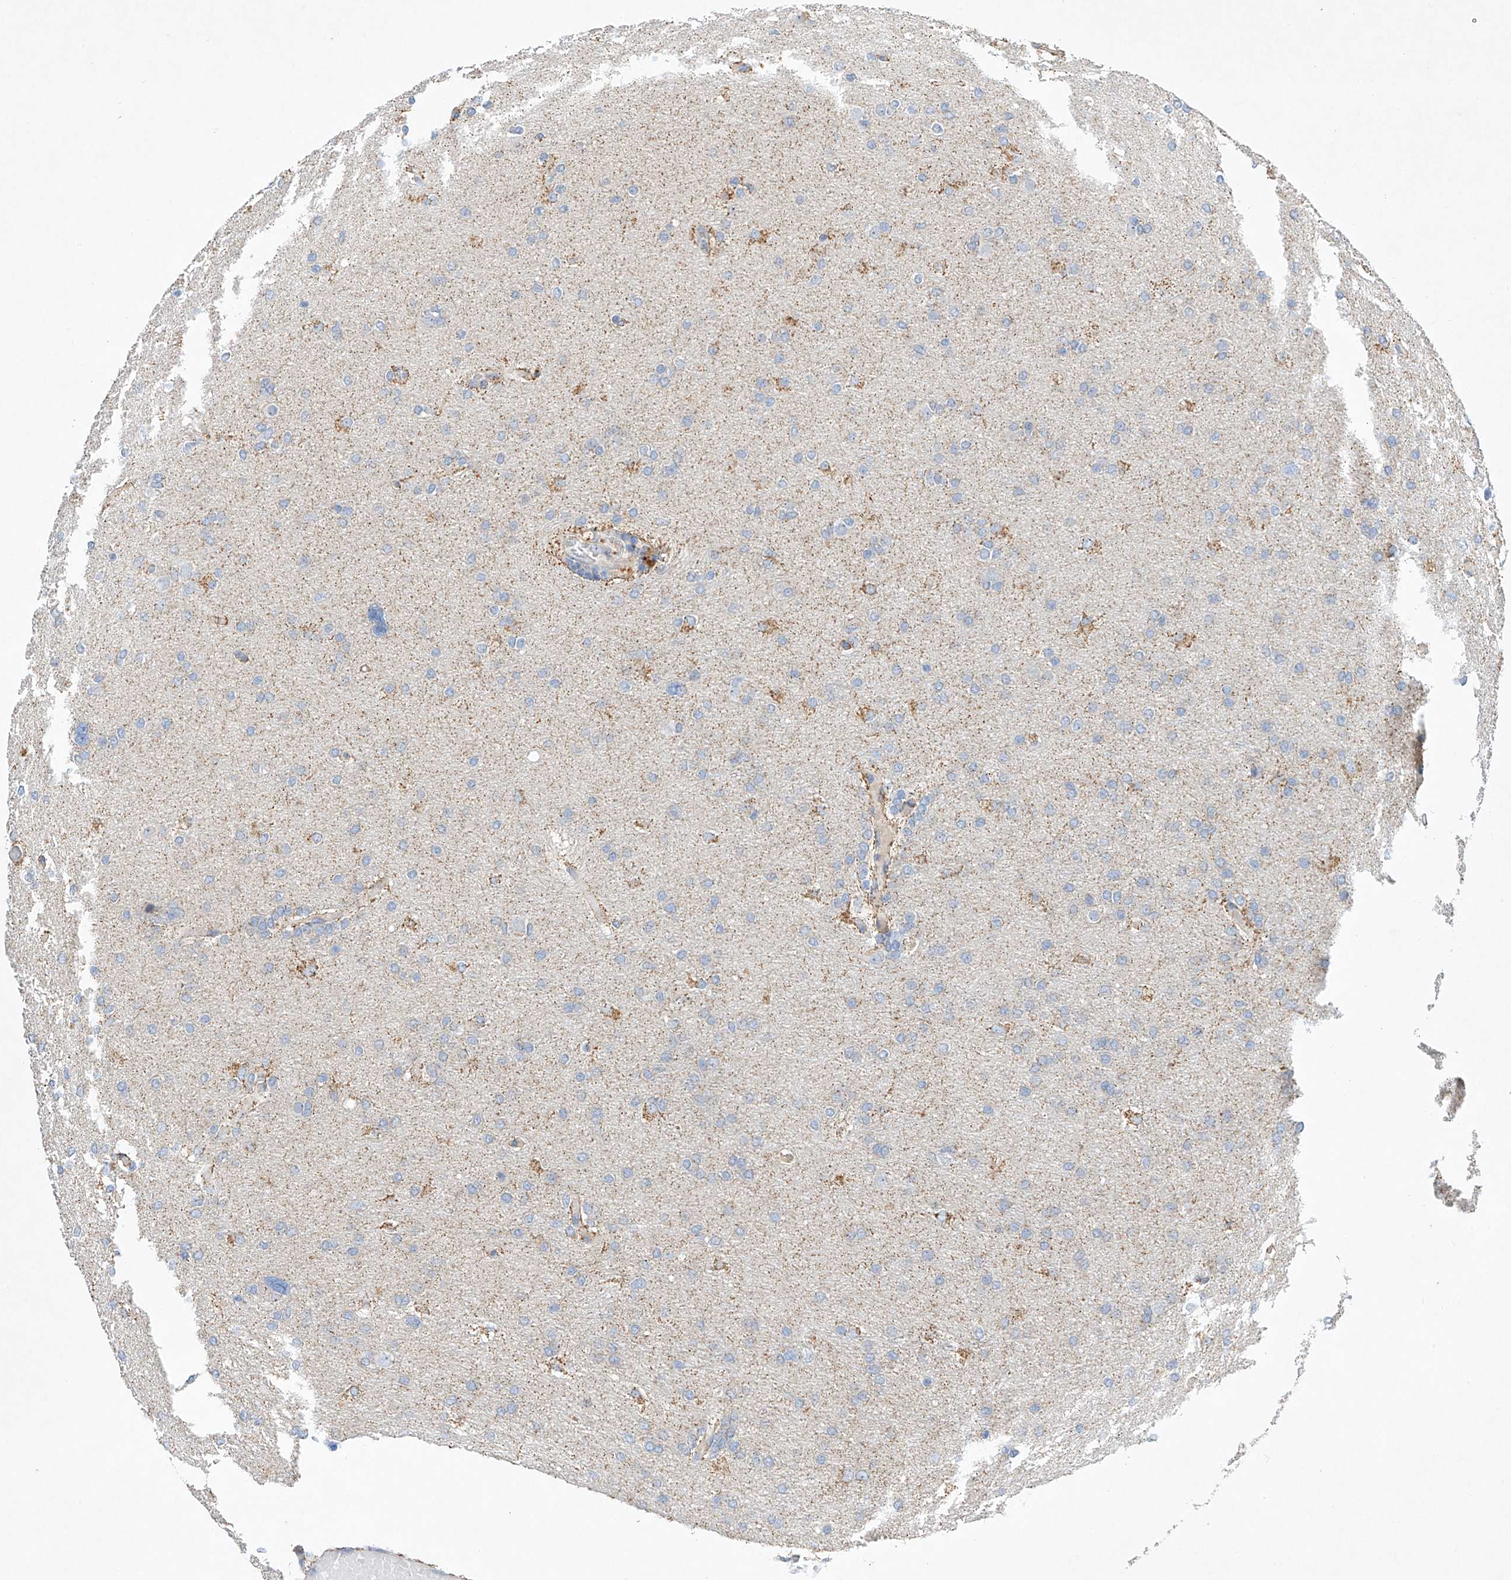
{"staining": {"intensity": "negative", "quantity": "none", "location": "none"}, "tissue": "glioma", "cell_type": "Tumor cells", "image_type": "cancer", "snomed": [{"axis": "morphology", "description": "Glioma, malignant, High grade"}, {"axis": "topography", "description": "Cerebral cortex"}], "caption": "IHC image of neoplastic tissue: glioma stained with DAB reveals no significant protein expression in tumor cells.", "gene": "AMD1", "patient": {"sex": "female", "age": 36}}